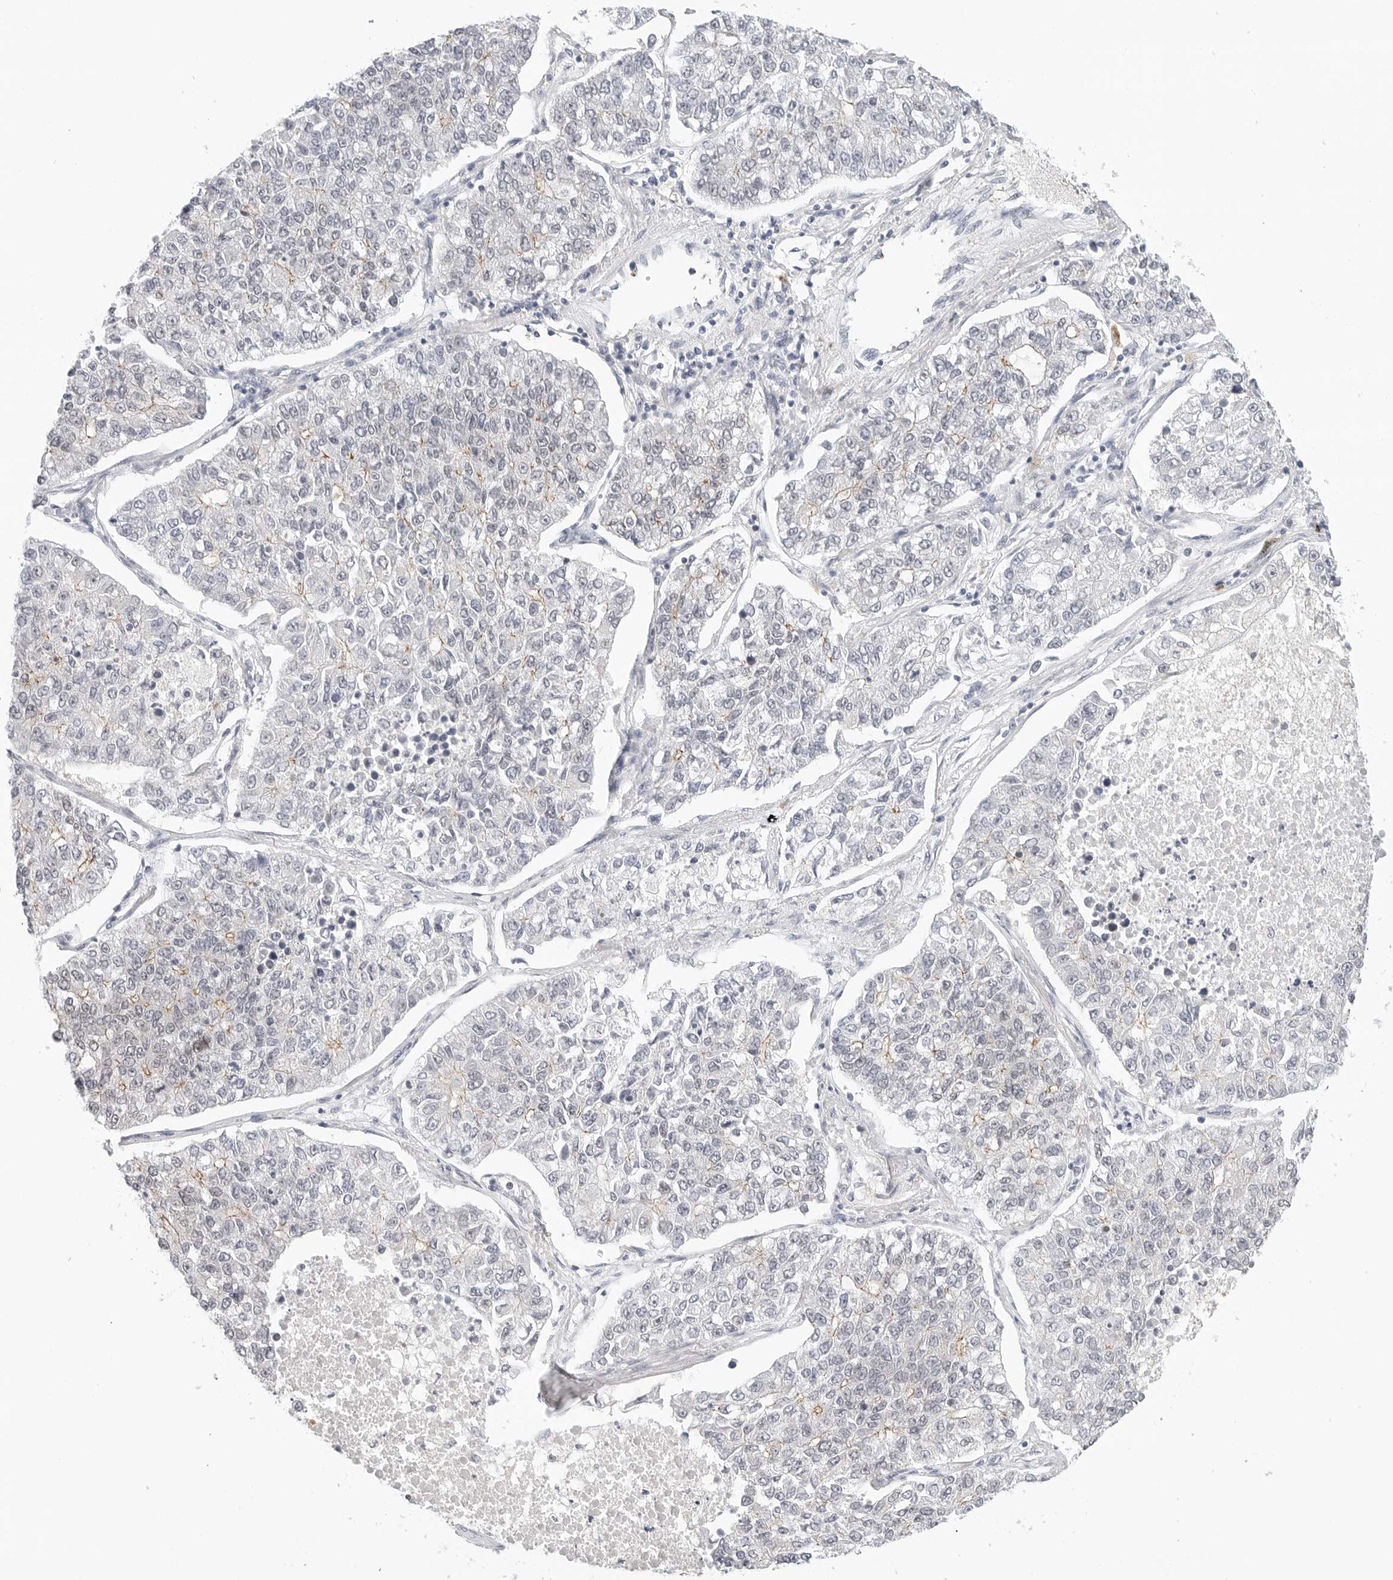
{"staining": {"intensity": "moderate", "quantity": "<25%", "location": "cytoplasmic/membranous"}, "tissue": "lung cancer", "cell_type": "Tumor cells", "image_type": "cancer", "snomed": [{"axis": "morphology", "description": "Adenocarcinoma, NOS"}, {"axis": "topography", "description": "Lung"}], "caption": "Human lung cancer (adenocarcinoma) stained with a brown dye shows moderate cytoplasmic/membranous positive staining in approximately <25% of tumor cells.", "gene": "TSEN2", "patient": {"sex": "male", "age": 49}}